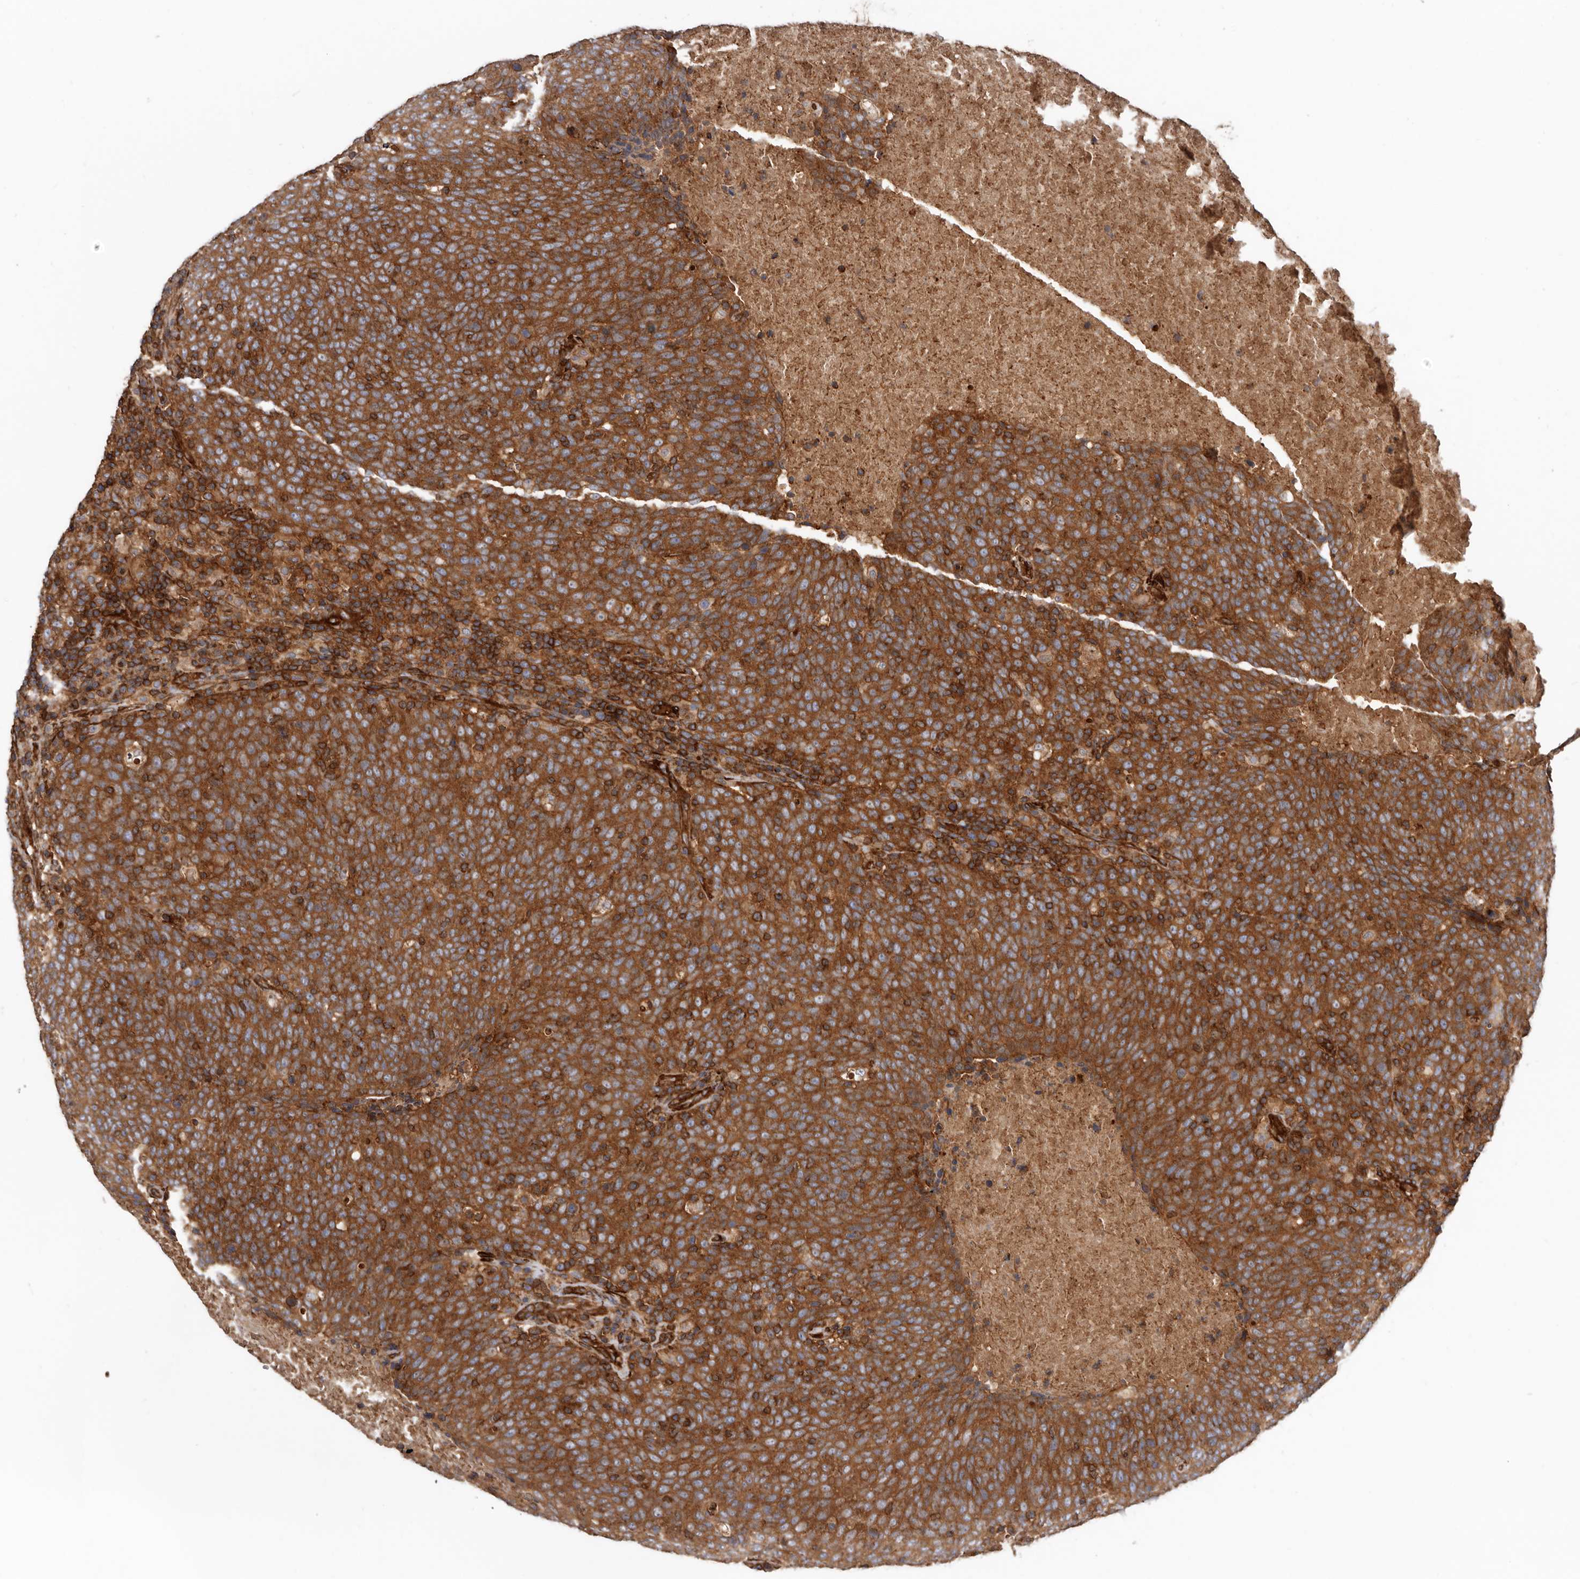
{"staining": {"intensity": "strong", "quantity": ">75%", "location": "cytoplasmic/membranous"}, "tissue": "head and neck cancer", "cell_type": "Tumor cells", "image_type": "cancer", "snomed": [{"axis": "morphology", "description": "Squamous cell carcinoma, NOS"}, {"axis": "morphology", "description": "Squamous cell carcinoma, metastatic, NOS"}, {"axis": "topography", "description": "Lymph node"}, {"axis": "topography", "description": "Head-Neck"}], "caption": "Metastatic squamous cell carcinoma (head and neck) tissue reveals strong cytoplasmic/membranous positivity in approximately >75% of tumor cells, visualized by immunohistochemistry.", "gene": "TMC7", "patient": {"sex": "male", "age": 62}}